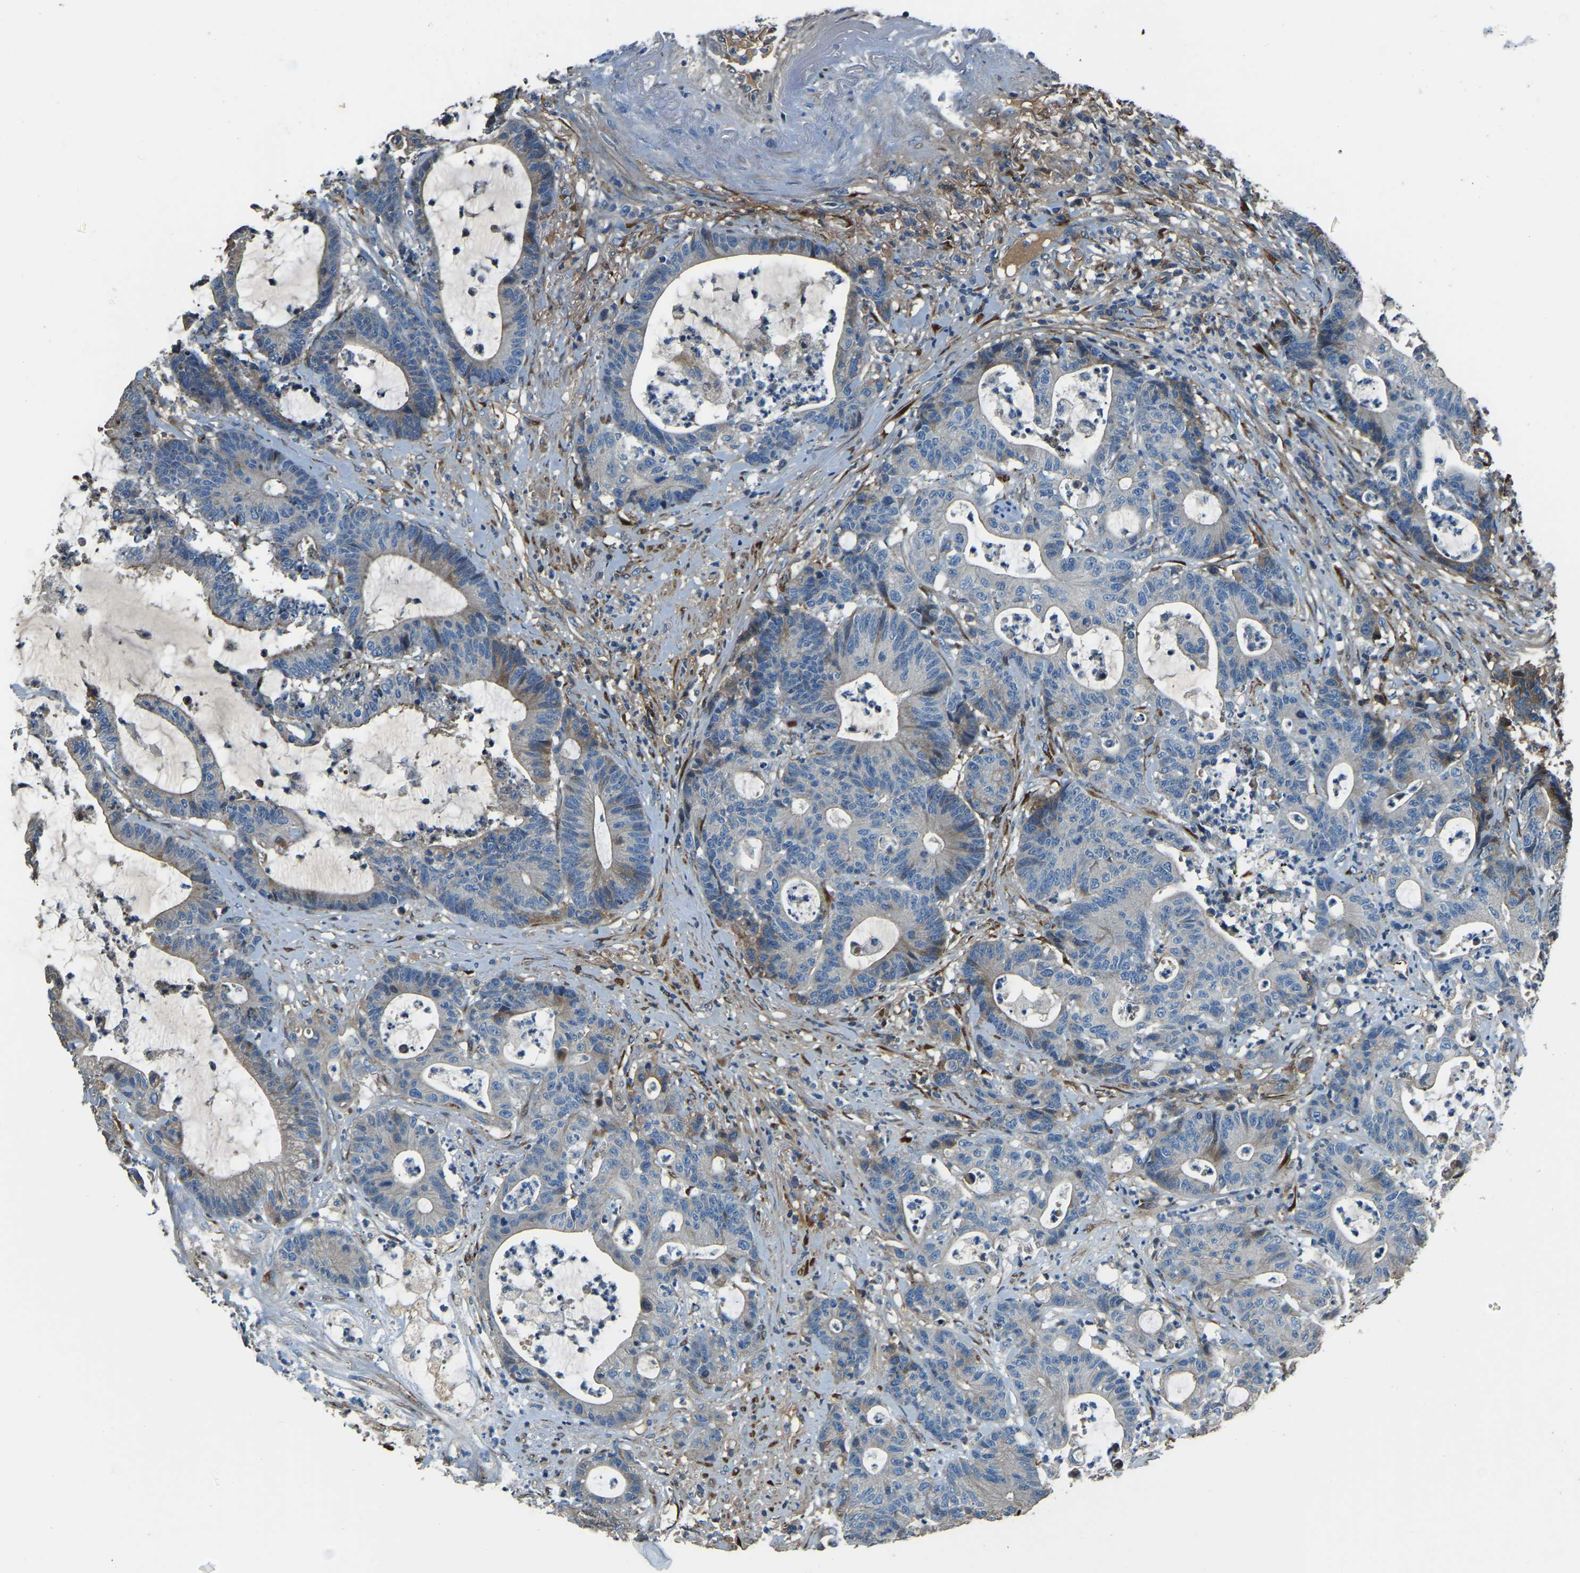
{"staining": {"intensity": "moderate", "quantity": "<25%", "location": "cytoplasmic/membranous"}, "tissue": "colorectal cancer", "cell_type": "Tumor cells", "image_type": "cancer", "snomed": [{"axis": "morphology", "description": "Adenocarcinoma, NOS"}, {"axis": "topography", "description": "Colon"}], "caption": "High-magnification brightfield microscopy of colorectal cancer (adenocarcinoma) stained with DAB (3,3'-diaminobenzidine) (brown) and counterstained with hematoxylin (blue). tumor cells exhibit moderate cytoplasmic/membranous positivity is identified in approximately<25% of cells.", "gene": "COL3A1", "patient": {"sex": "female", "age": 84}}